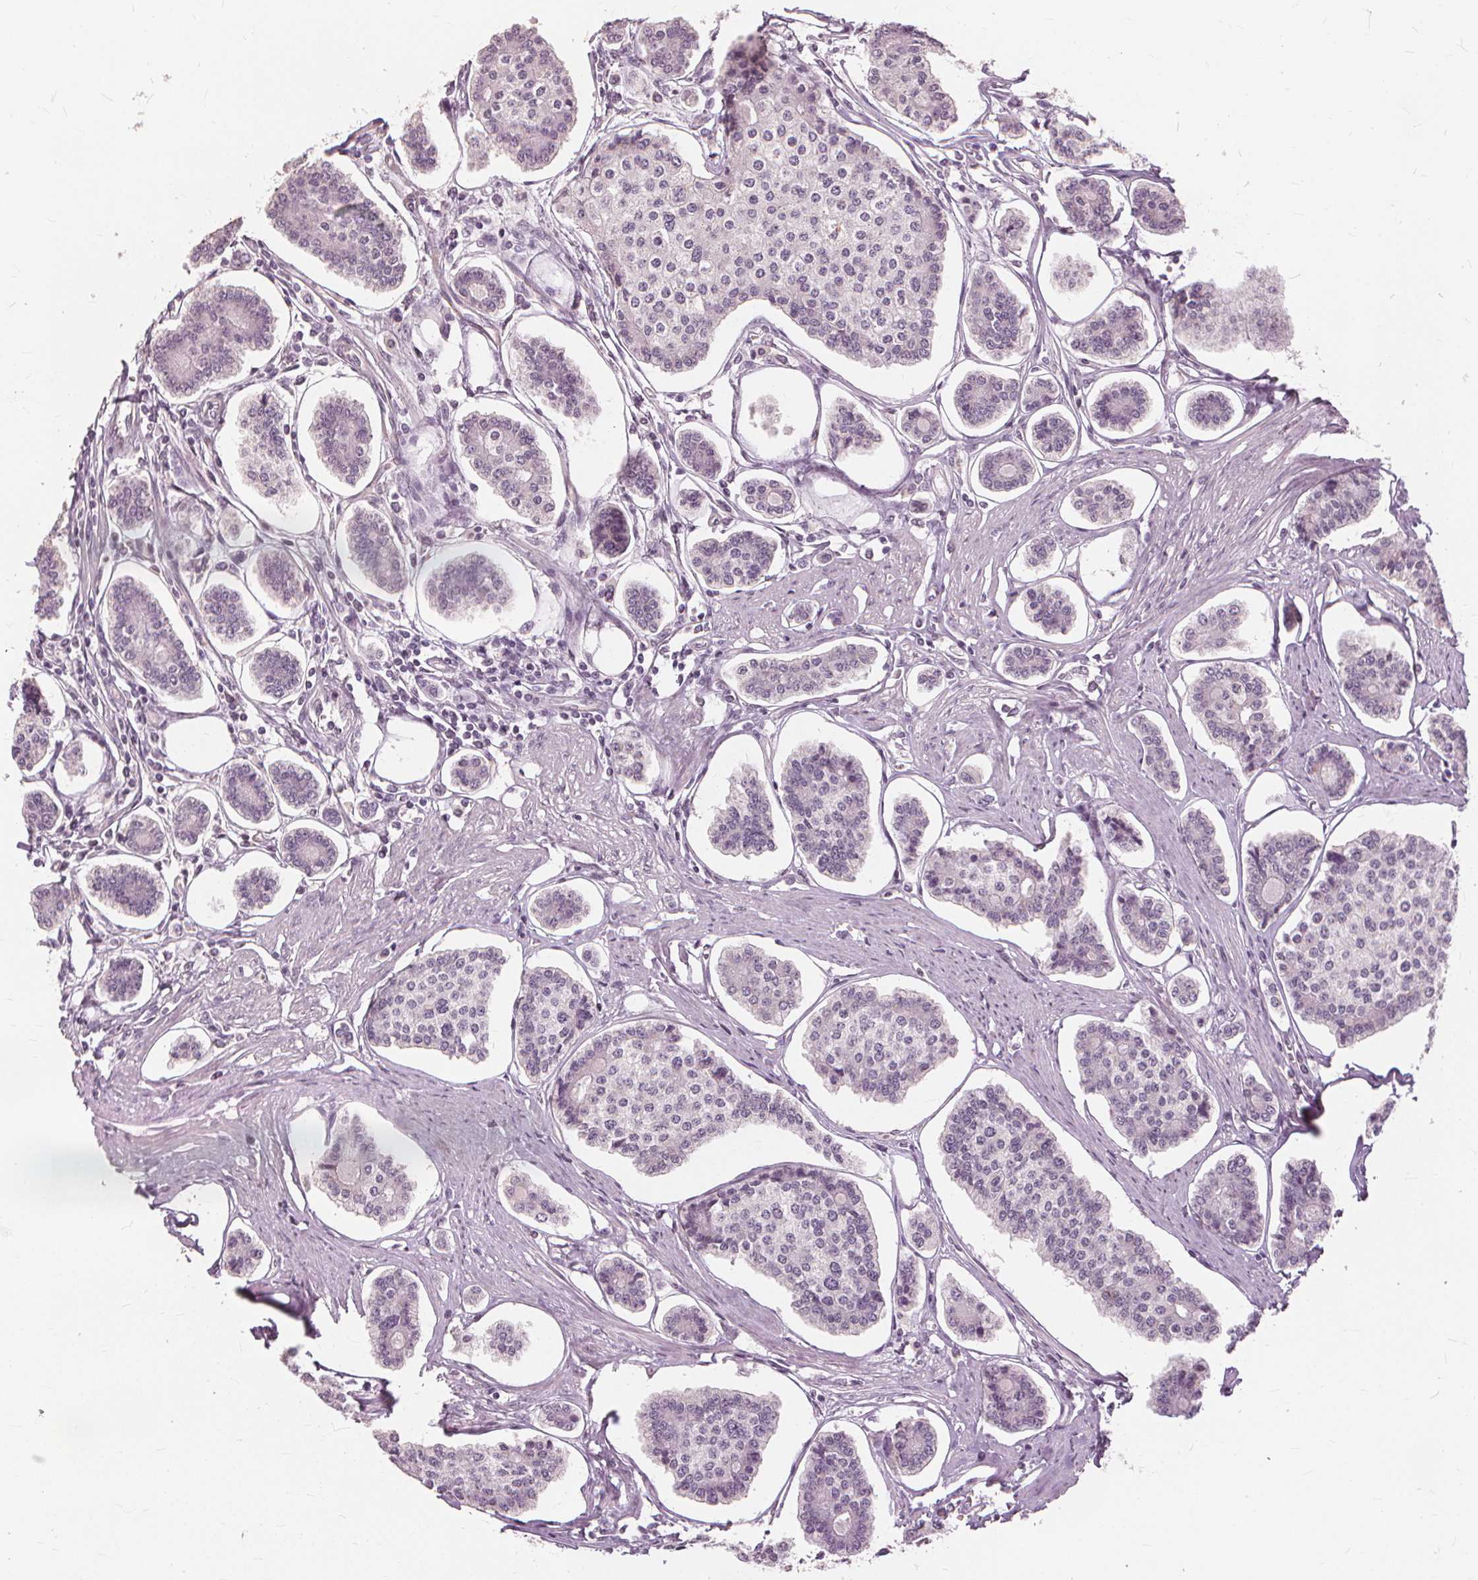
{"staining": {"intensity": "negative", "quantity": "none", "location": "none"}, "tissue": "carcinoid", "cell_type": "Tumor cells", "image_type": "cancer", "snomed": [{"axis": "morphology", "description": "Carcinoid, malignant, NOS"}, {"axis": "topography", "description": "Small intestine"}], "caption": "A photomicrograph of human carcinoid is negative for staining in tumor cells.", "gene": "SFTPD", "patient": {"sex": "female", "age": 65}}